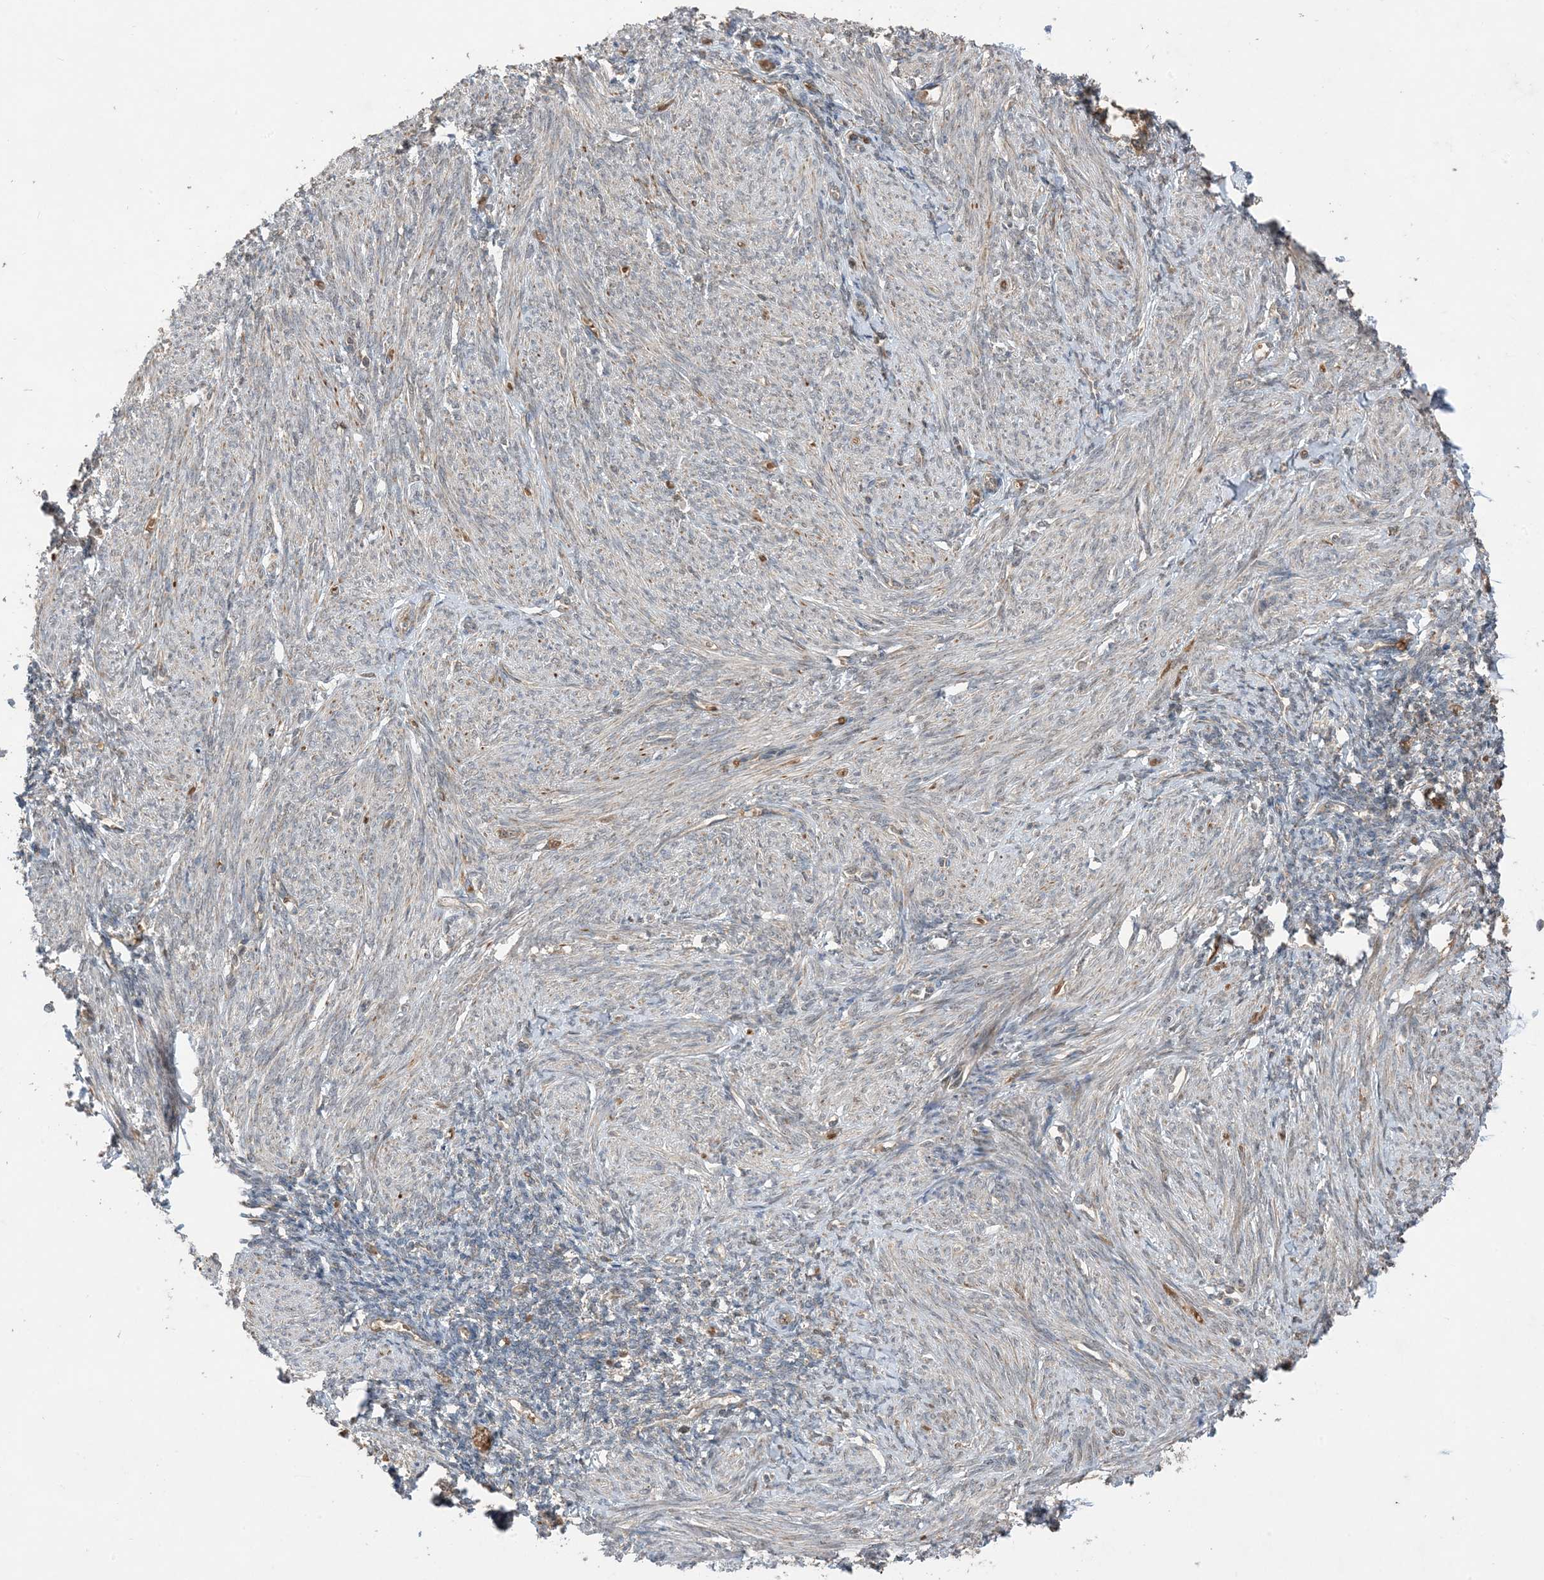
{"staining": {"intensity": "negative", "quantity": "none", "location": "none"}, "tissue": "endometrium", "cell_type": "Cells in endometrial stroma", "image_type": "normal", "snomed": [{"axis": "morphology", "description": "Normal tissue, NOS"}, {"axis": "topography", "description": "Endometrium"}], "caption": "High magnification brightfield microscopy of unremarkable endometrium stained with DAB (brown) and counterstained with hematoxylin (blue): cells in endometrial stroma show no significant staining. (Brightfield microscopy of DAB (3,3'-diaminobenzidine) immunohistochemistry (IHC) at high magnification).", "gene": "PUSL1", "patient": {"sex": "female", "age": 77}}